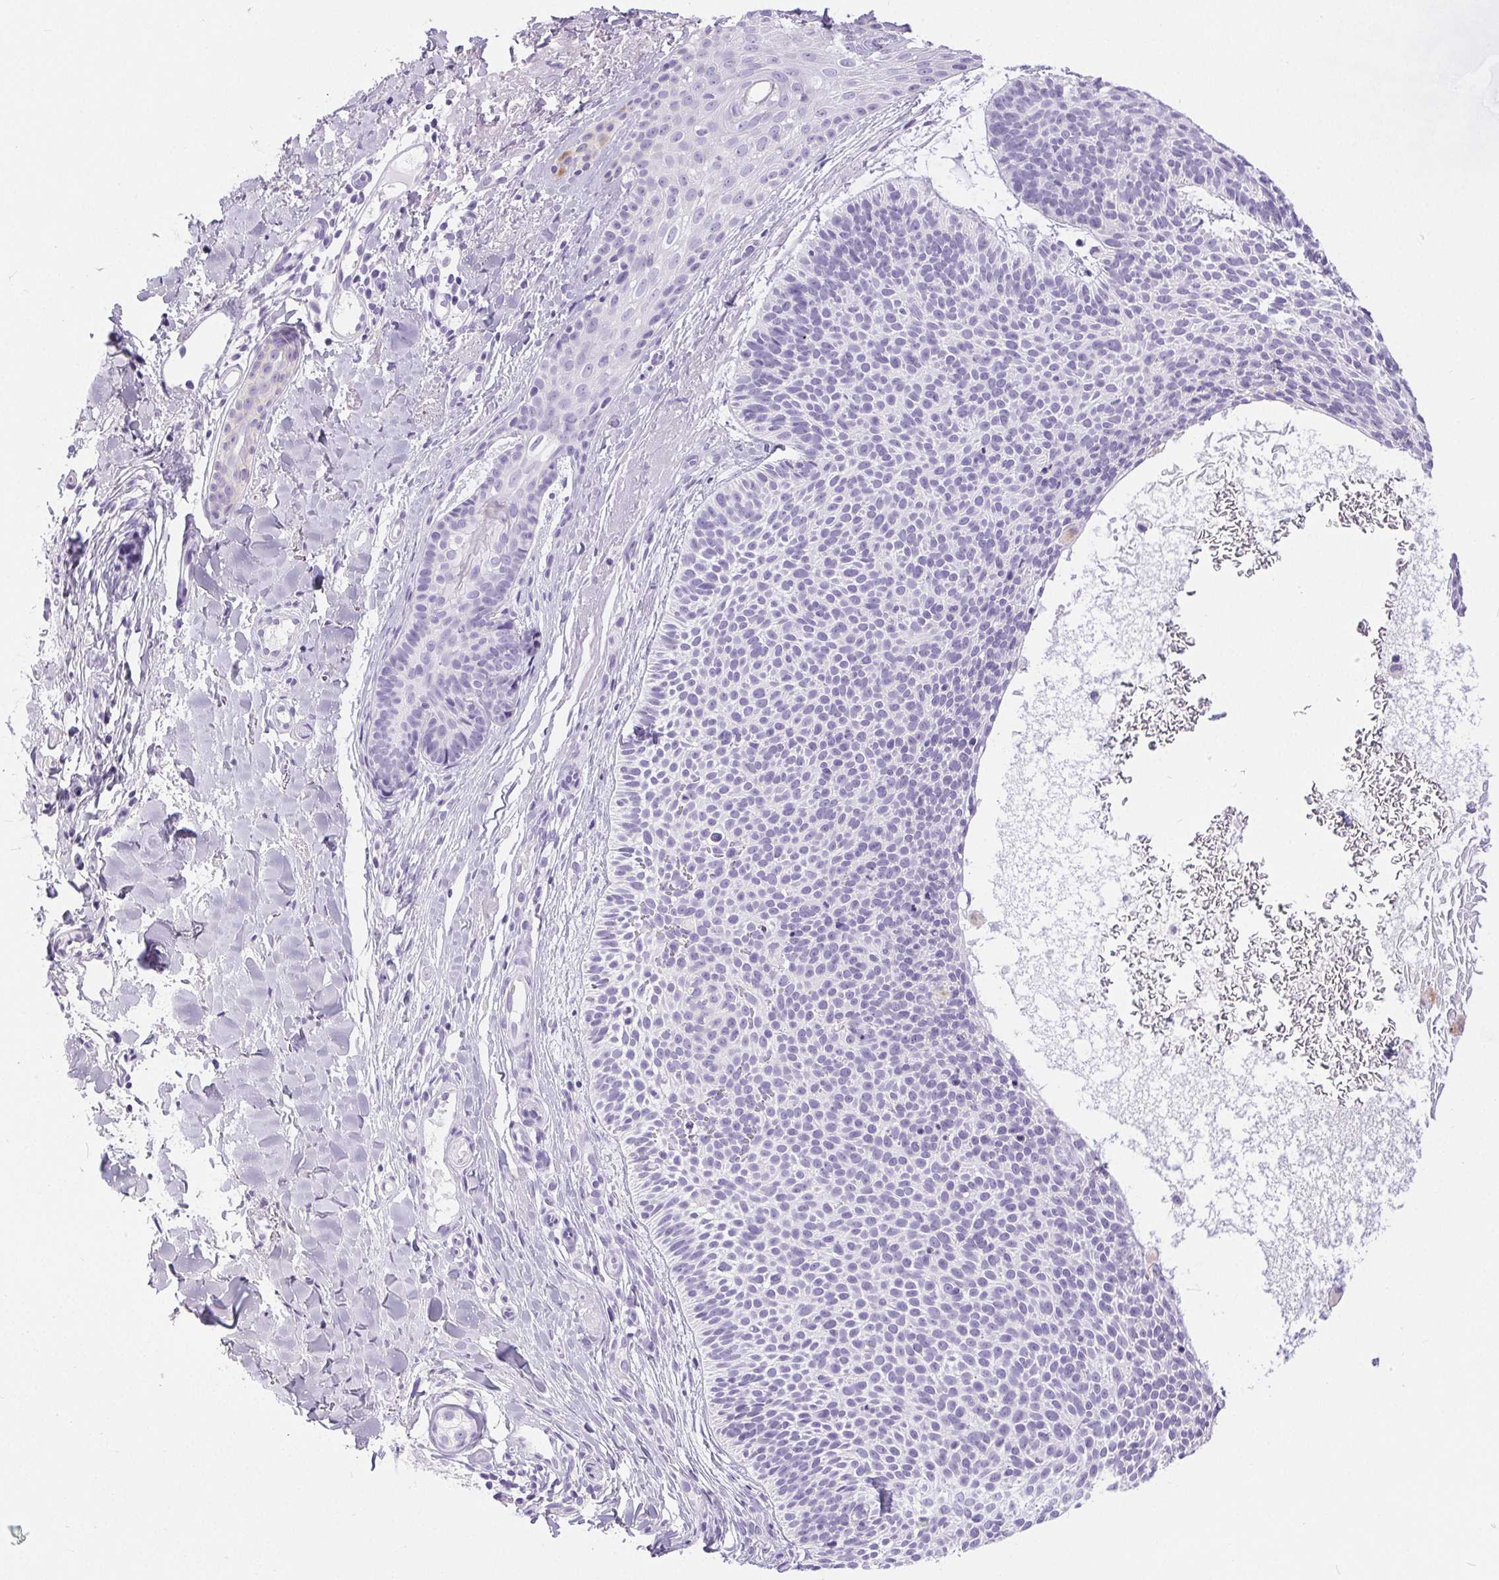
{"staining": {"intensity": "negative", "quantity": "none", "location": "none"}, "tissue": "skin cancer", "cell_type": "Tumor cells", "image_type": "cancer", "snomed": [{"axis": "morphology", "description": "Basal cell carcinoma"}, {"axis": "topography", "description": "Skin"}], "caption": "Image shows no significant protein expression in tumor cells of skin cancer (basal cell carcinoma). The staining is performed using DAB brown chromogen with nuclei counter-stained in using hematoxylin.", "gene": "XDH", "patient": {"sex": "male", "age": 82}}